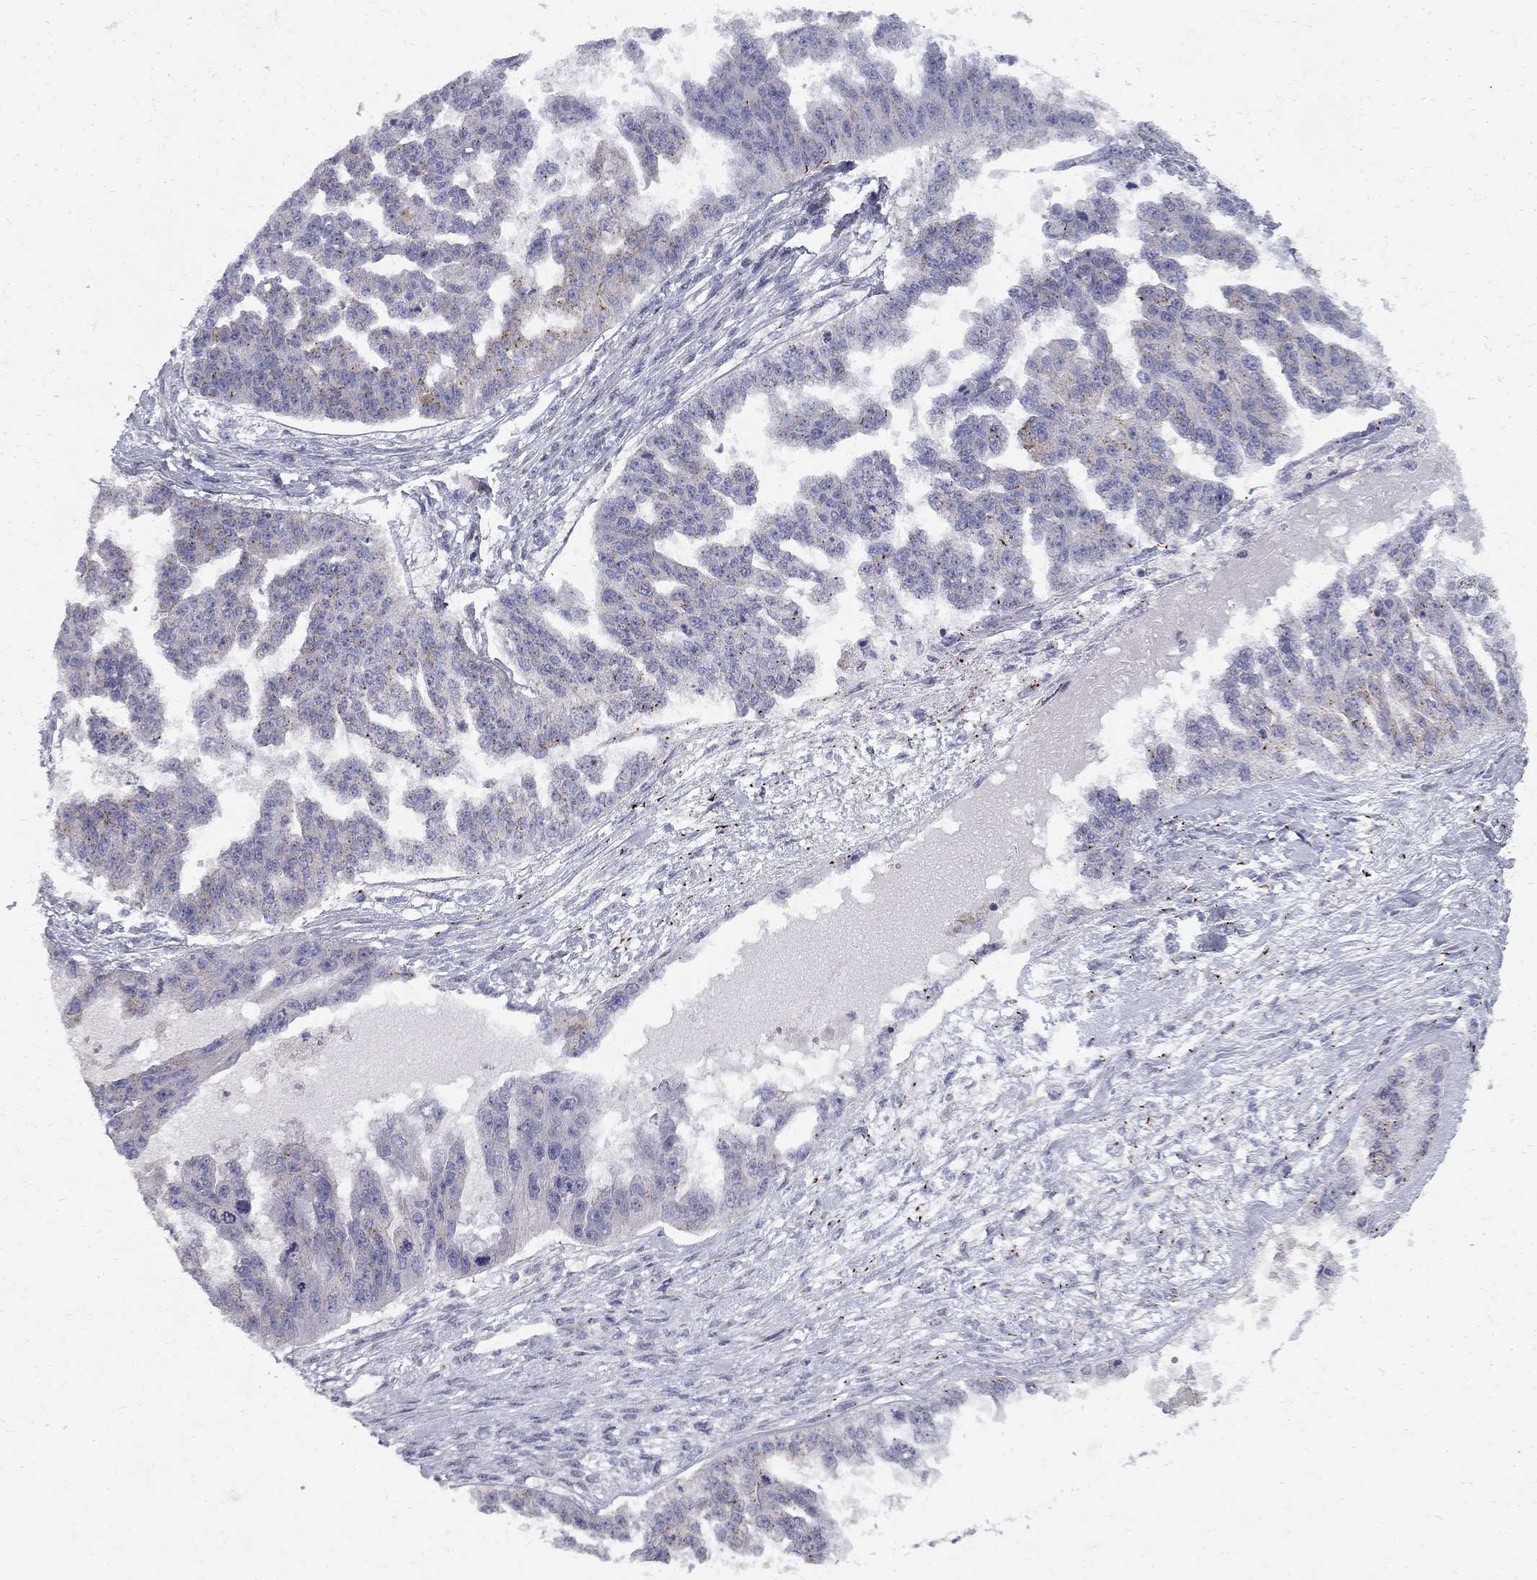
{"staining": {"intensity": "moderate", "quantity": "<25%", "location": "cytoplasmic/membranous"}, "tissue": "ovarian cancer", "cell_type": "Tumor cells", "image_type": "cancer", "snomed": [{"axis": "morphology", "description": "Cystadenocarcinoma, serous, NOS"}, {"axis": "topography", "description": "Ovary"}], "caption": "High-power microscopy captured an immunohistochemistry (IHC) micrograph of ovarian cancer (serous cystadenocarcinoma), revealing moderate cytoplasmic/membranous staining in about <25% of tumor cells.", "gene": "CLIC6", "patient": {"sex": "female", "age": 58}}